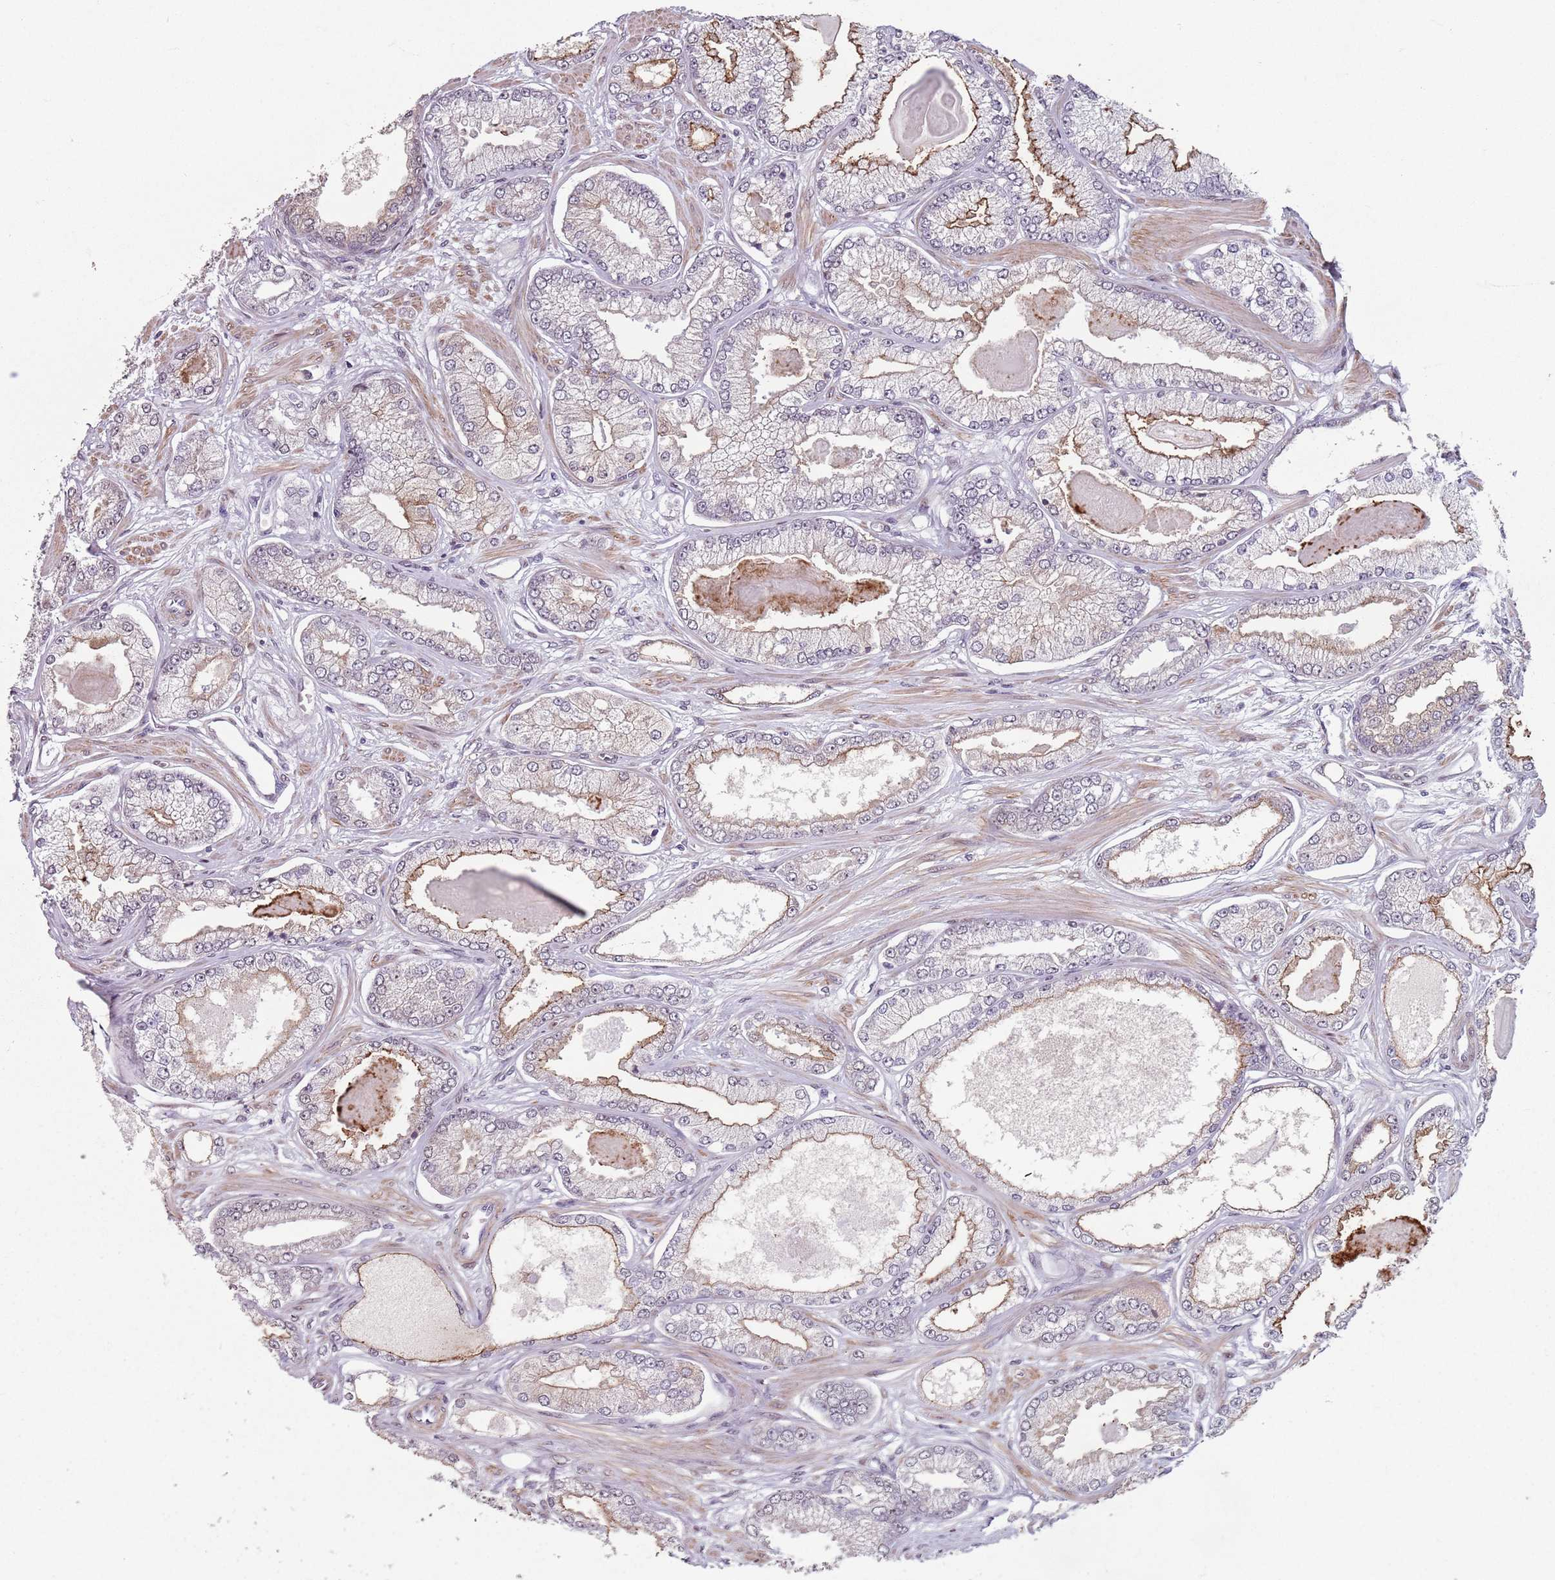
{"staining": {"intensity": "moderate", "quantity": "25%-75%", "location": "cytoplasmic/membranous"}, "tissue": "prostate cancer", "cell_type": "Tumor cells", "image_type": "cancer", "snomed": [{"axis": "morphology", "description": "Adenocarcinoma, Low grade"}, {"axis": "topography", "description": "Prostate"}], "caption": "Immunohistochemical staining of human prostate cancer (adenocarcinoma (low-grade)) shows medium levels of moderate cytoplasmic/membranous staining in about 25%-75% of tumor cells.", "gene": "TMC4", "patient": {"sex": "male", "age": 64}}